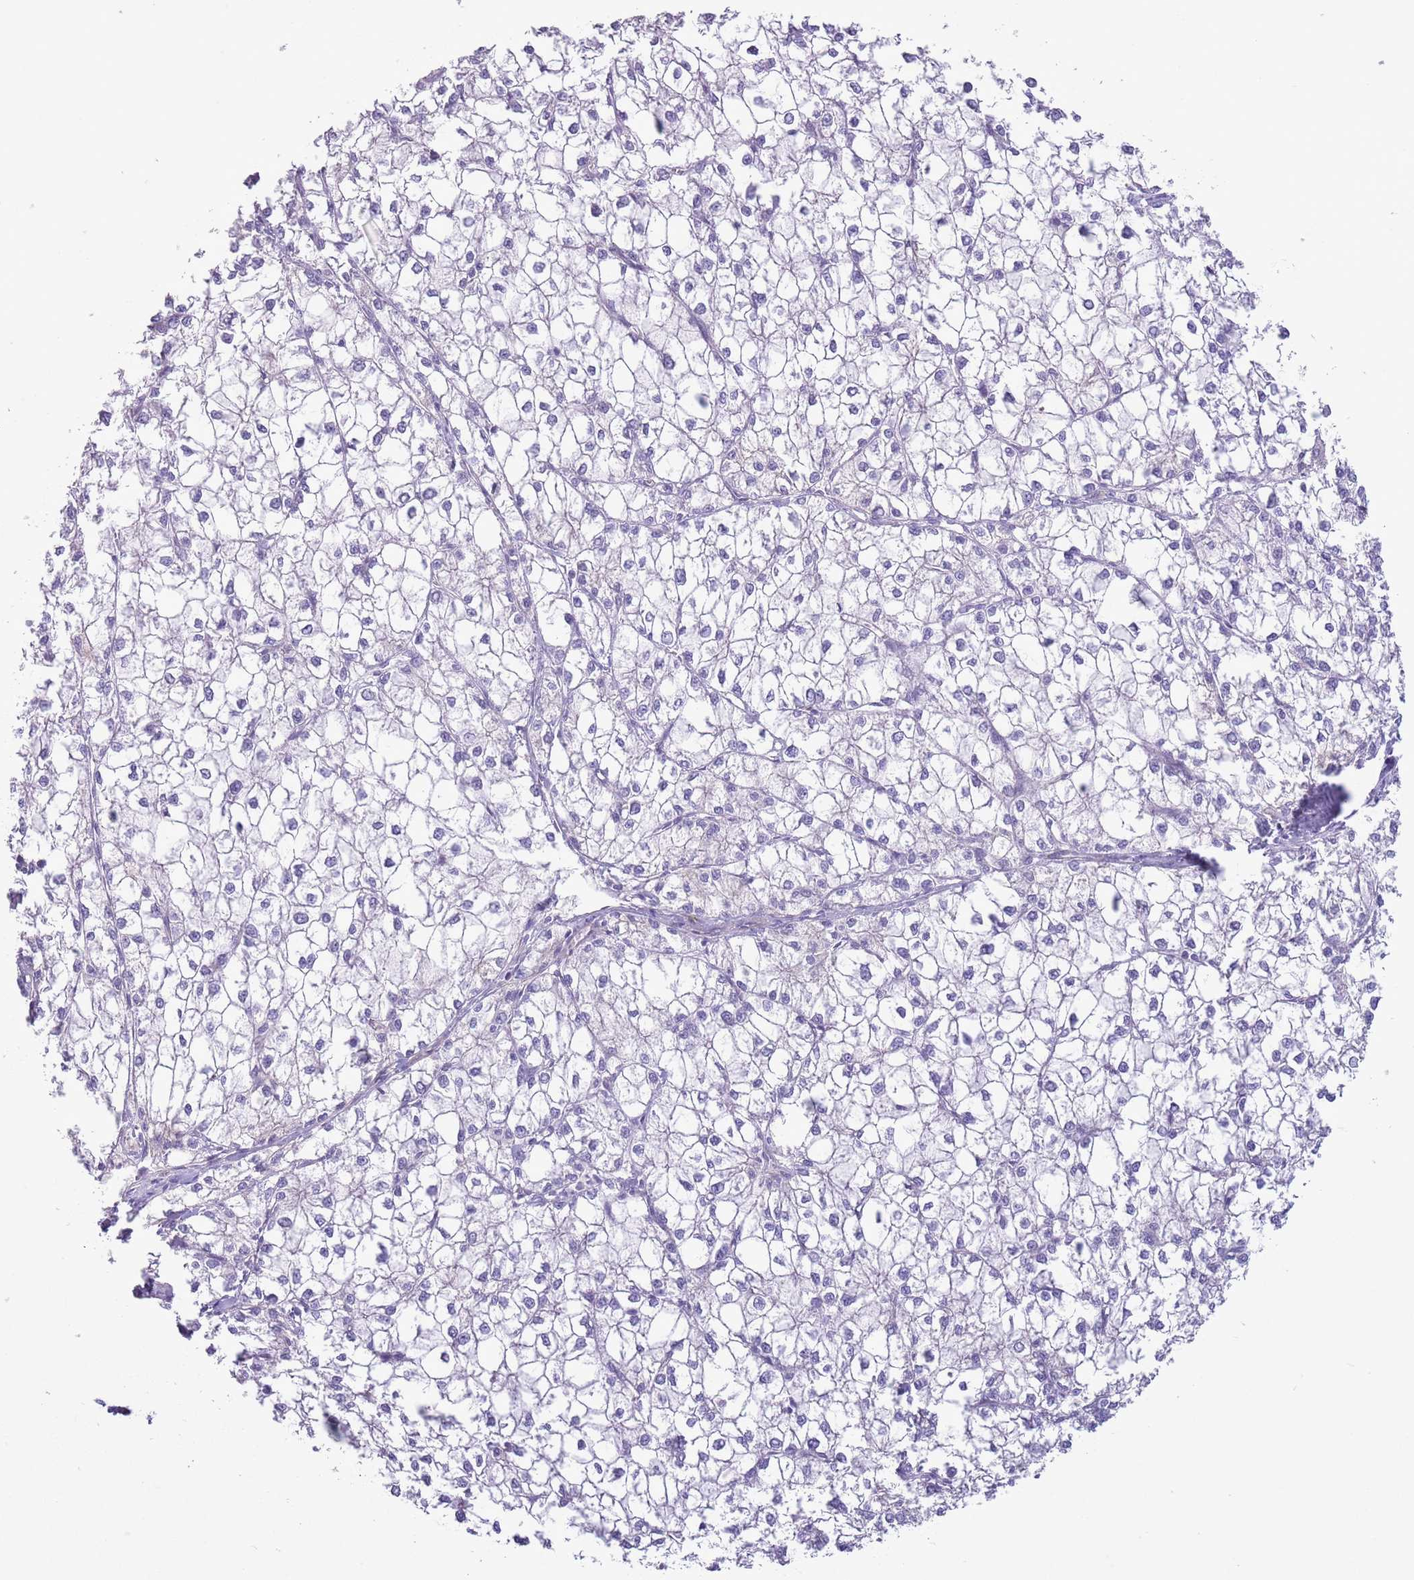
{"staining": {"intensity": "negative", "quantity": "none", "location": "none"}, "tissue": "liver cancer", "cell_type": "Tumor cells", "image_type": "cancer", "snomed": [{"axis": "morphology", "description": "Carcinoma, Hepatocellular, NOS"}, {"axis": "topography", "description": "Liver"}], "caption": "Immunohistochemical staining of human liver cancer shows no significant staining in tumor cells.", "gene": "RBP3", "patient": {"sex": "female", "age": 43}}